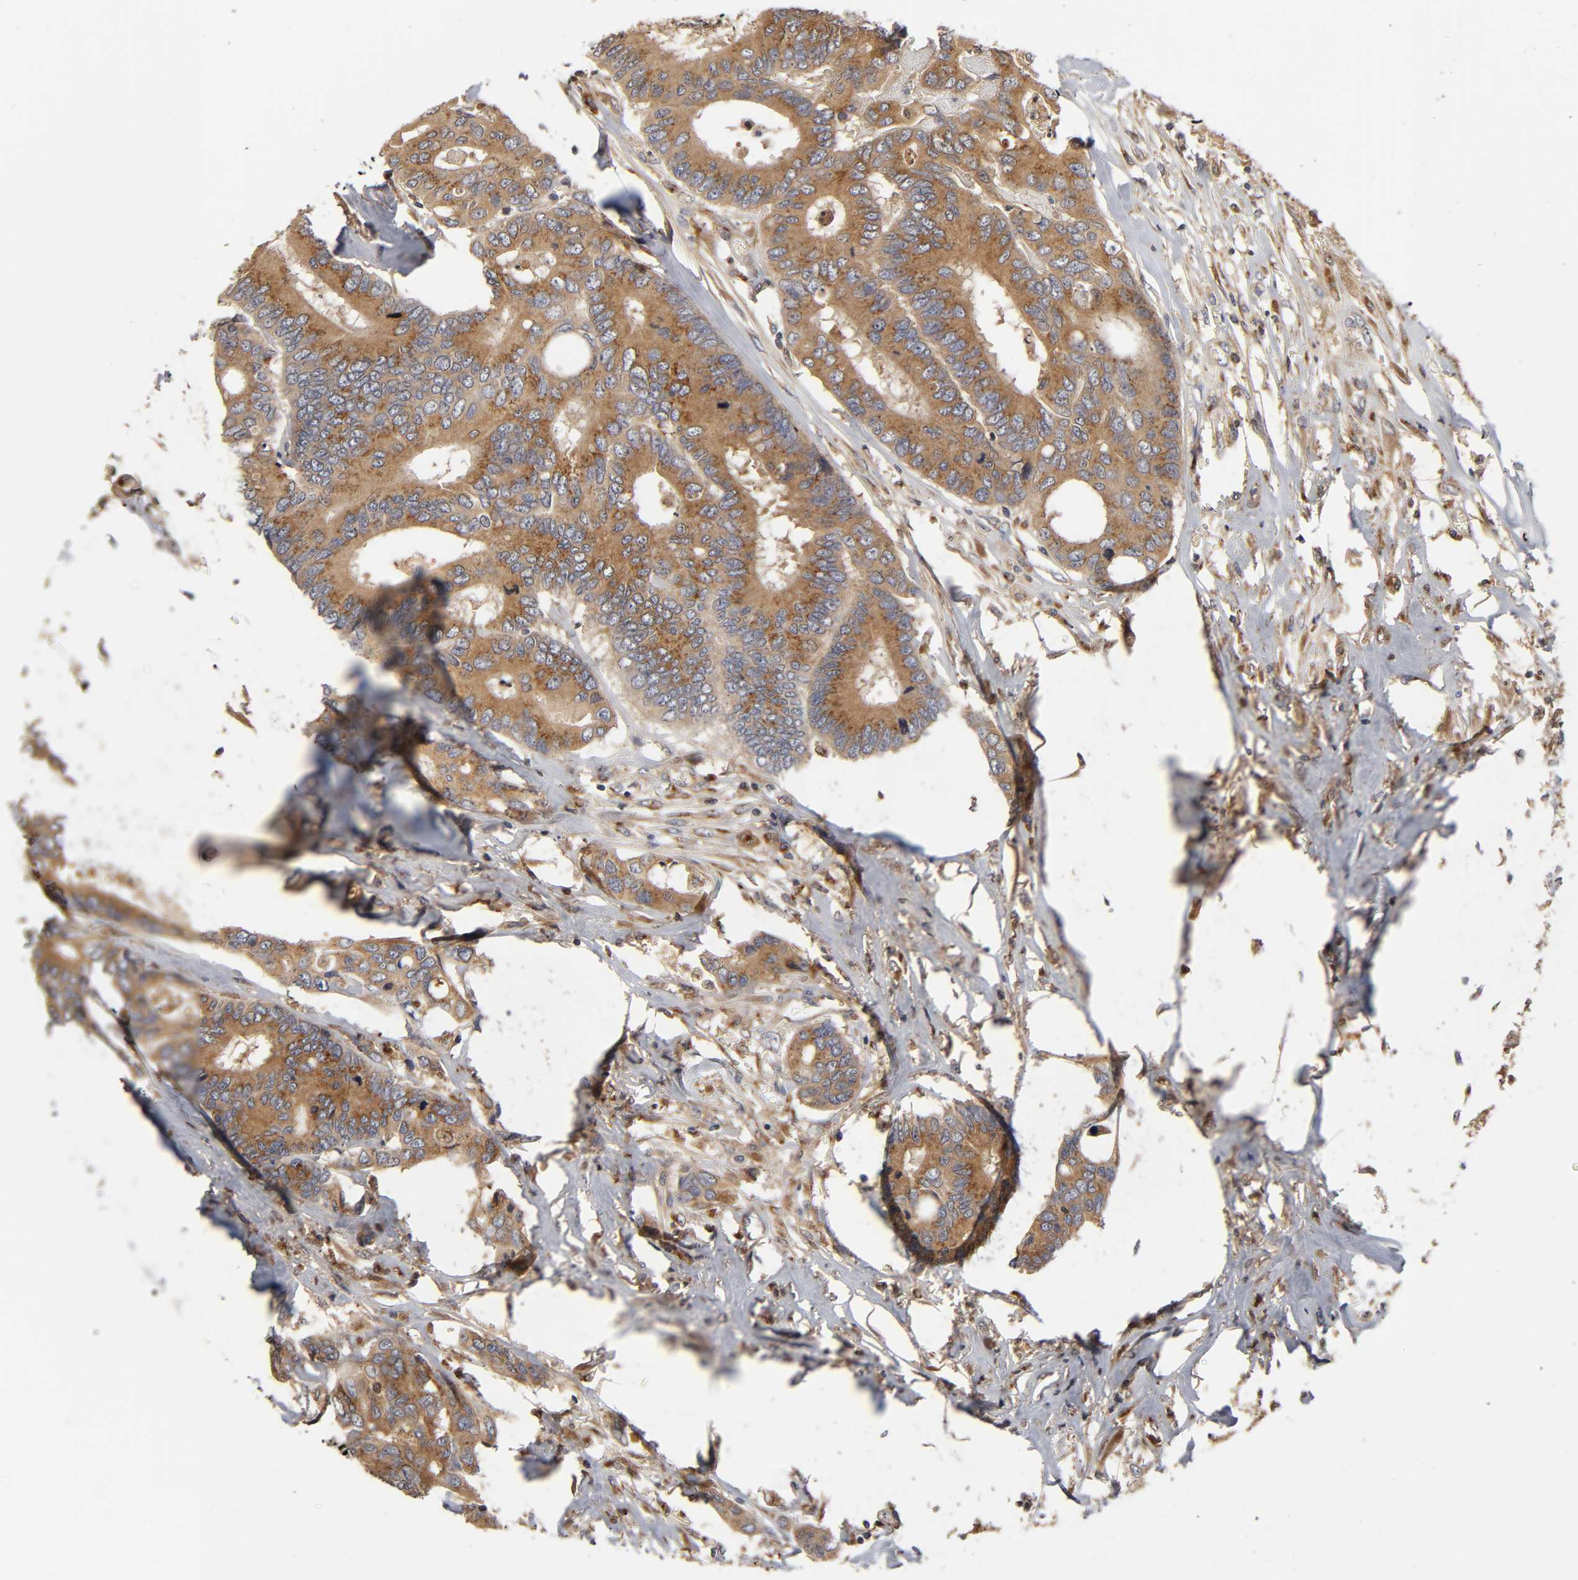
{"staining": {"intensity": "moderate", "quantity": ">75%", "location": "cytoplasmic/membranous"}, "tissue": "colorectal cancer", "cell_type": "Tumor cells", "image_type": "cancer", "snomed": [{"axis": "morphology", "description": "Adenocarcinoma, NOS"}, {"axis": "topography", "description": "Rectum"}], "caption": "Adenocarcinoma (colorectal) stained with DAB immunohistochemistry exhibits medium levels of moderate cytoplasmic/membranous positivity in approximately >75% of tumor cells.", "gene": "GNPTG", "patient": {"sex": "male", "age": 55}}